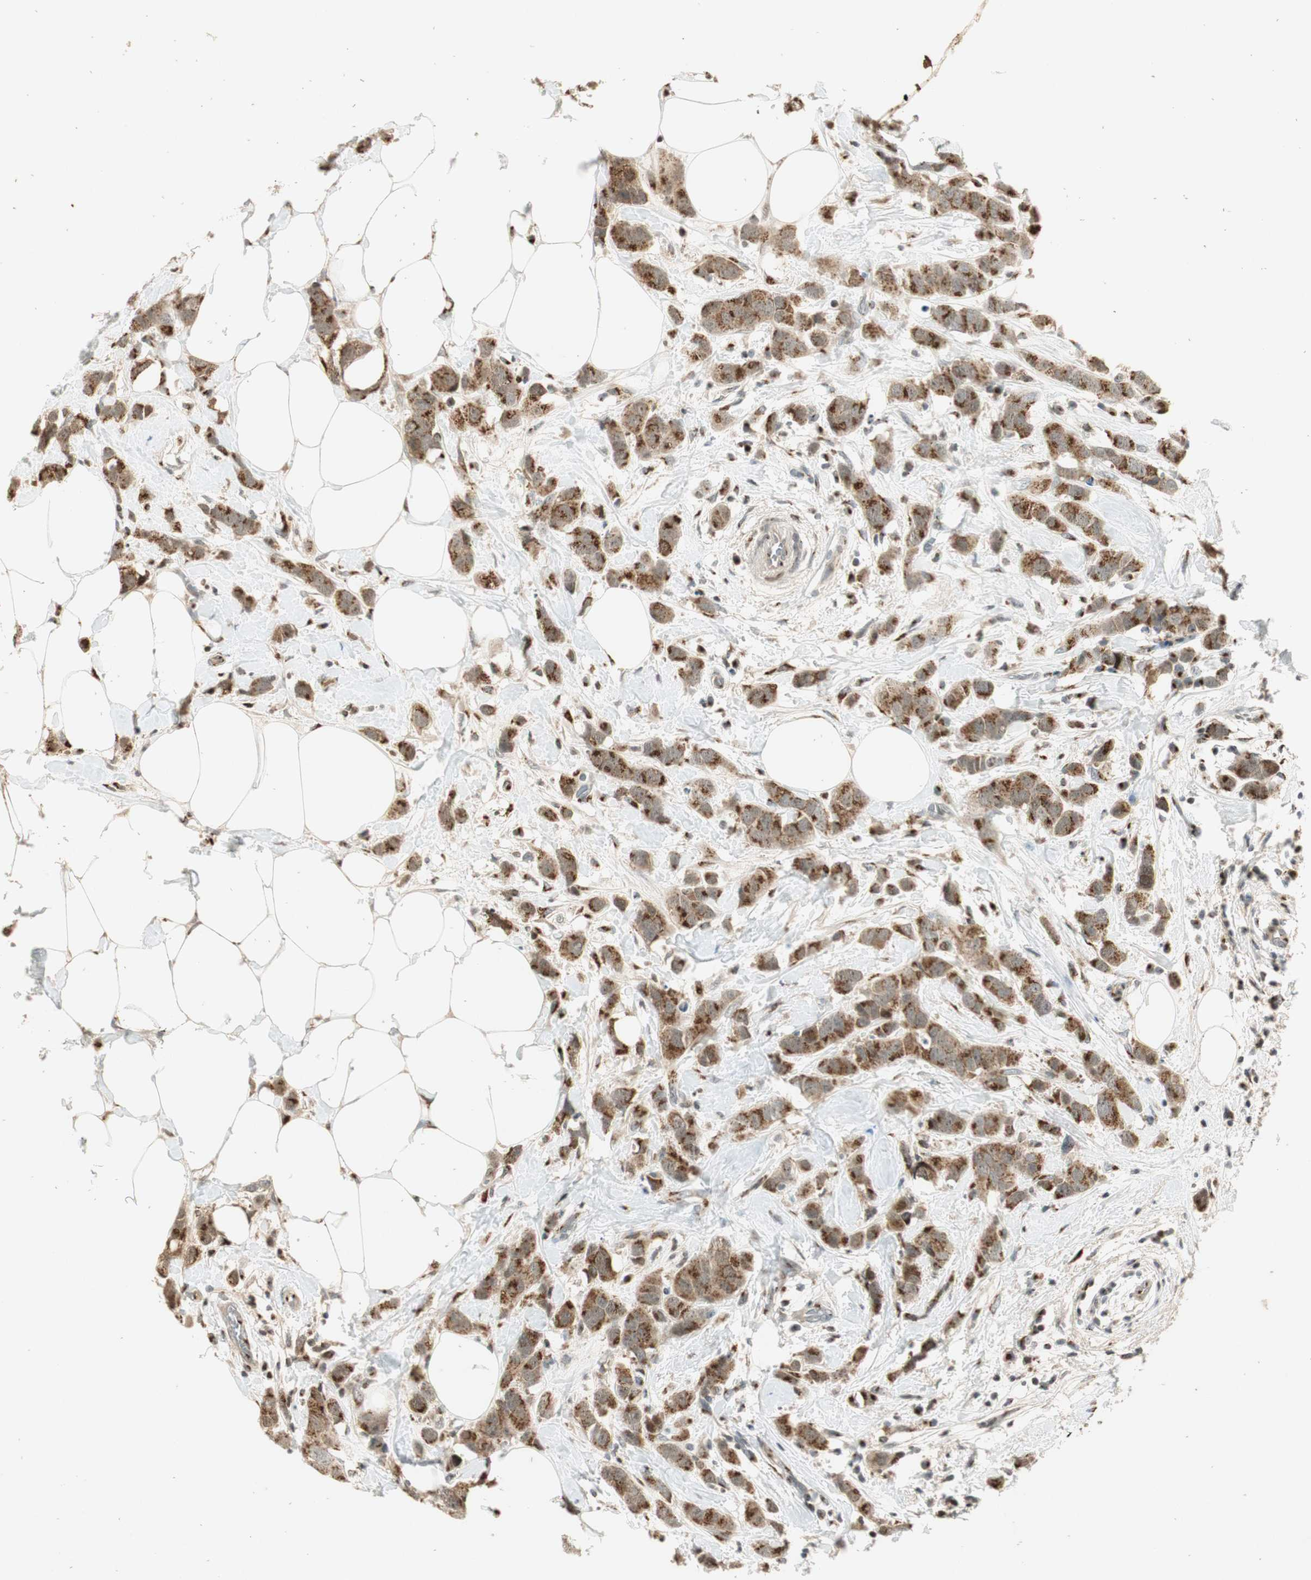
{"staining": {"intensity": "moderate", "quantity": ">75%", "location": "cytoplasmic/membranous"}, "tissue": "breast cancer", "cell_type": "Tumor cells", "image_type": "cancer", "snomed": [{"axis": "morphology", "description": "Normal tissue, NOS"}, {"axis": "morphology", "description": "Duct carcinoma"}, {"axis": "topography", "description": "Breast"}], "caption": "Immunohistochemistry (DAB (3,3'-diaminobenzidine)) staining of human infiltrating ductal carcinoma (breast) reveals moderate cytoplasmic/membranous protein expression in approximately >75% of tumor cells. (Stains: DAB (3,3'-diaminobenzidine) in brown, nuclei in blue, Microscopy: brightfield microscopy at high magnification).", "gene": "NEO1", "patient": {"sex": "female", "age": 50}}